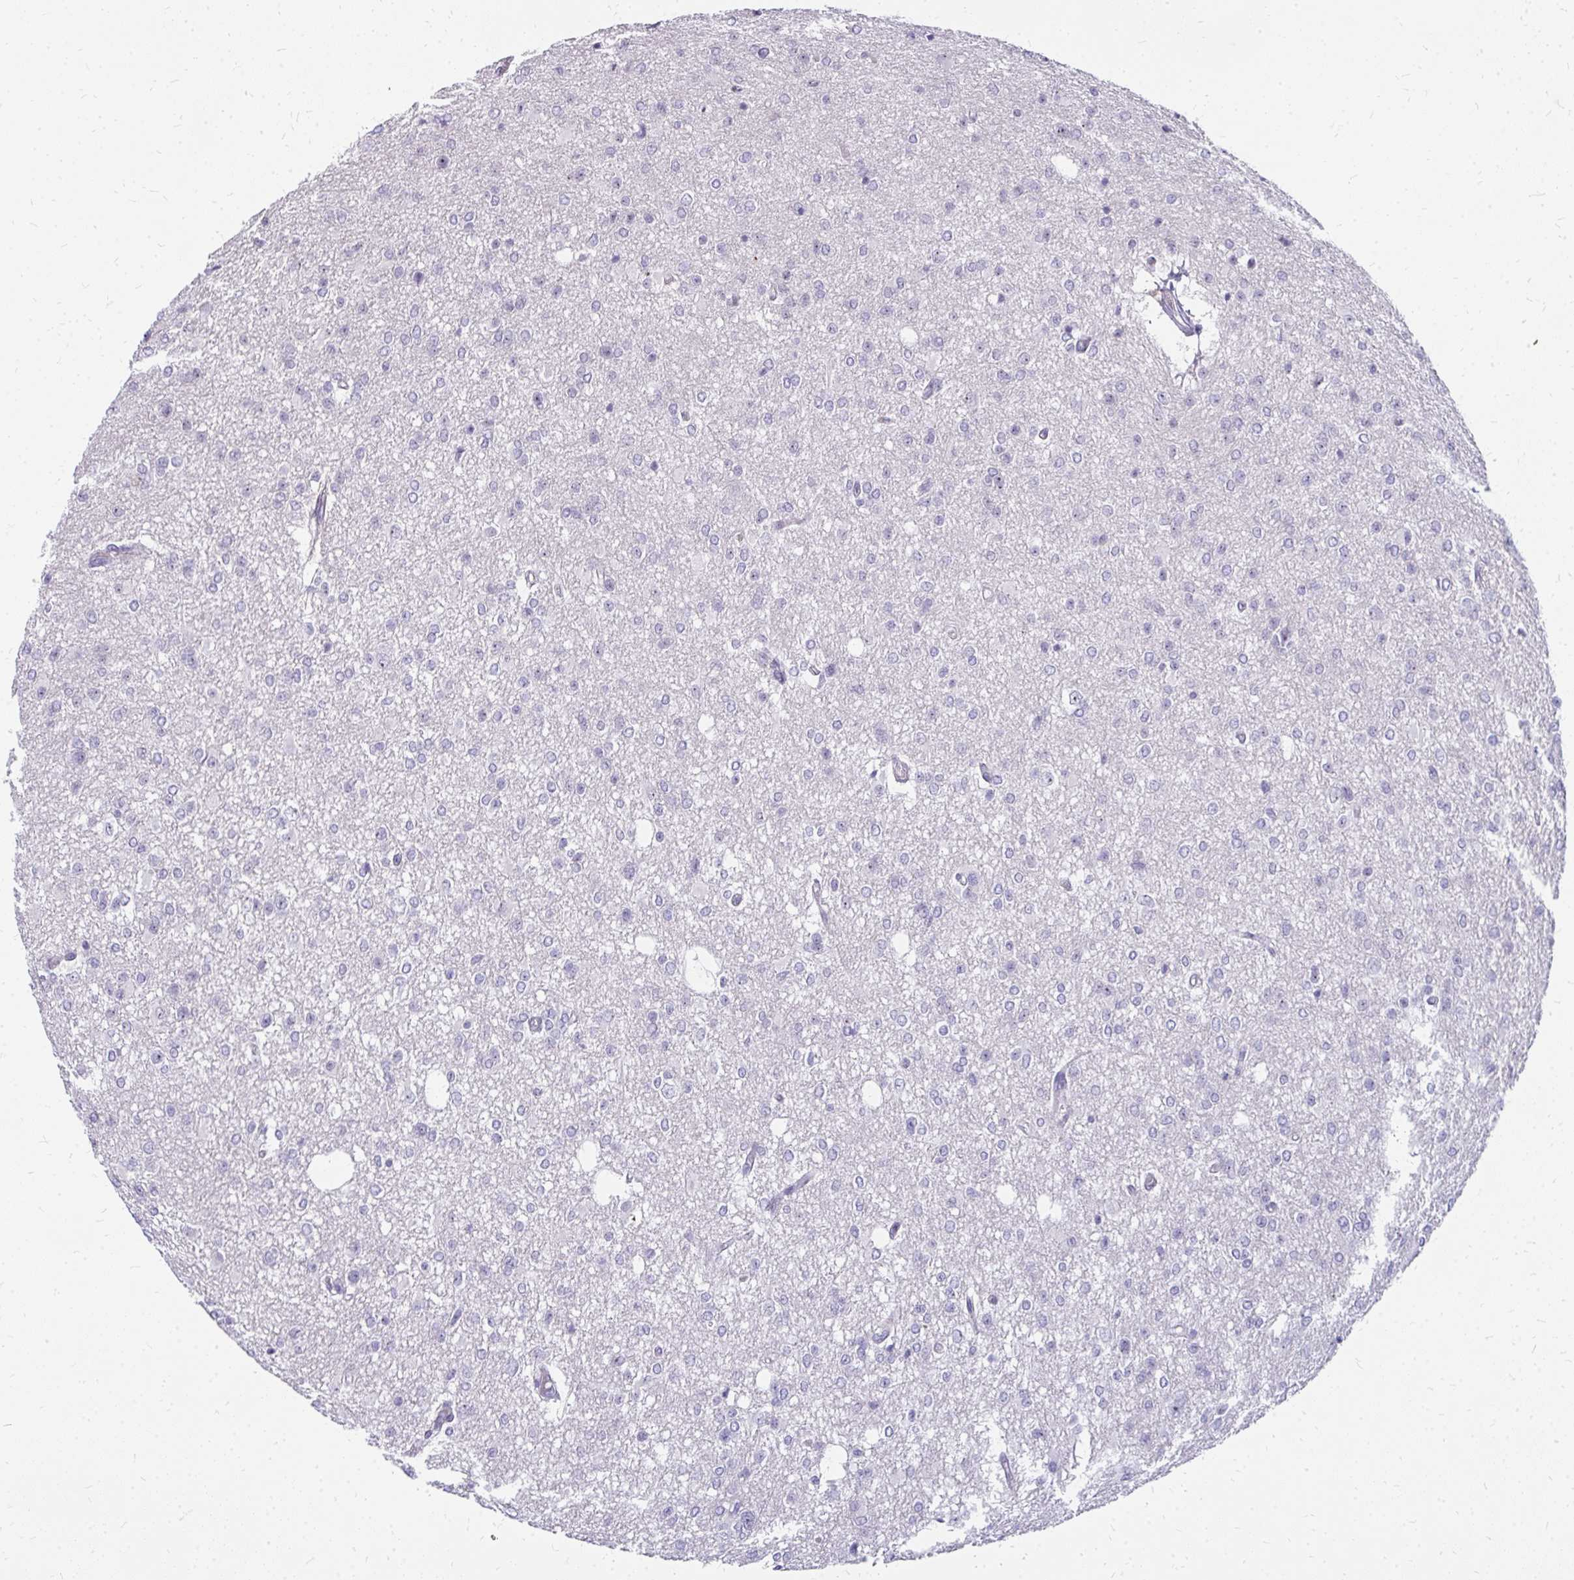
{"staining": {"intensity": "negative", "quantity": "none", "location": "none"}, "tissue": "glioma", "cell_type": "Tumor cells", "image_type": "cancer", "snomed": [{"axis": "morphology", "description": "Glioma, malignant, Low grade"}, {"axis": "topography", "description": "Brain"}], "caption": "Immunohistochemistry (IHC) of glioma shows no expression in tumor cells.", "gene": "FAM9A", "patient": {"sex": "male", "age": 26}}